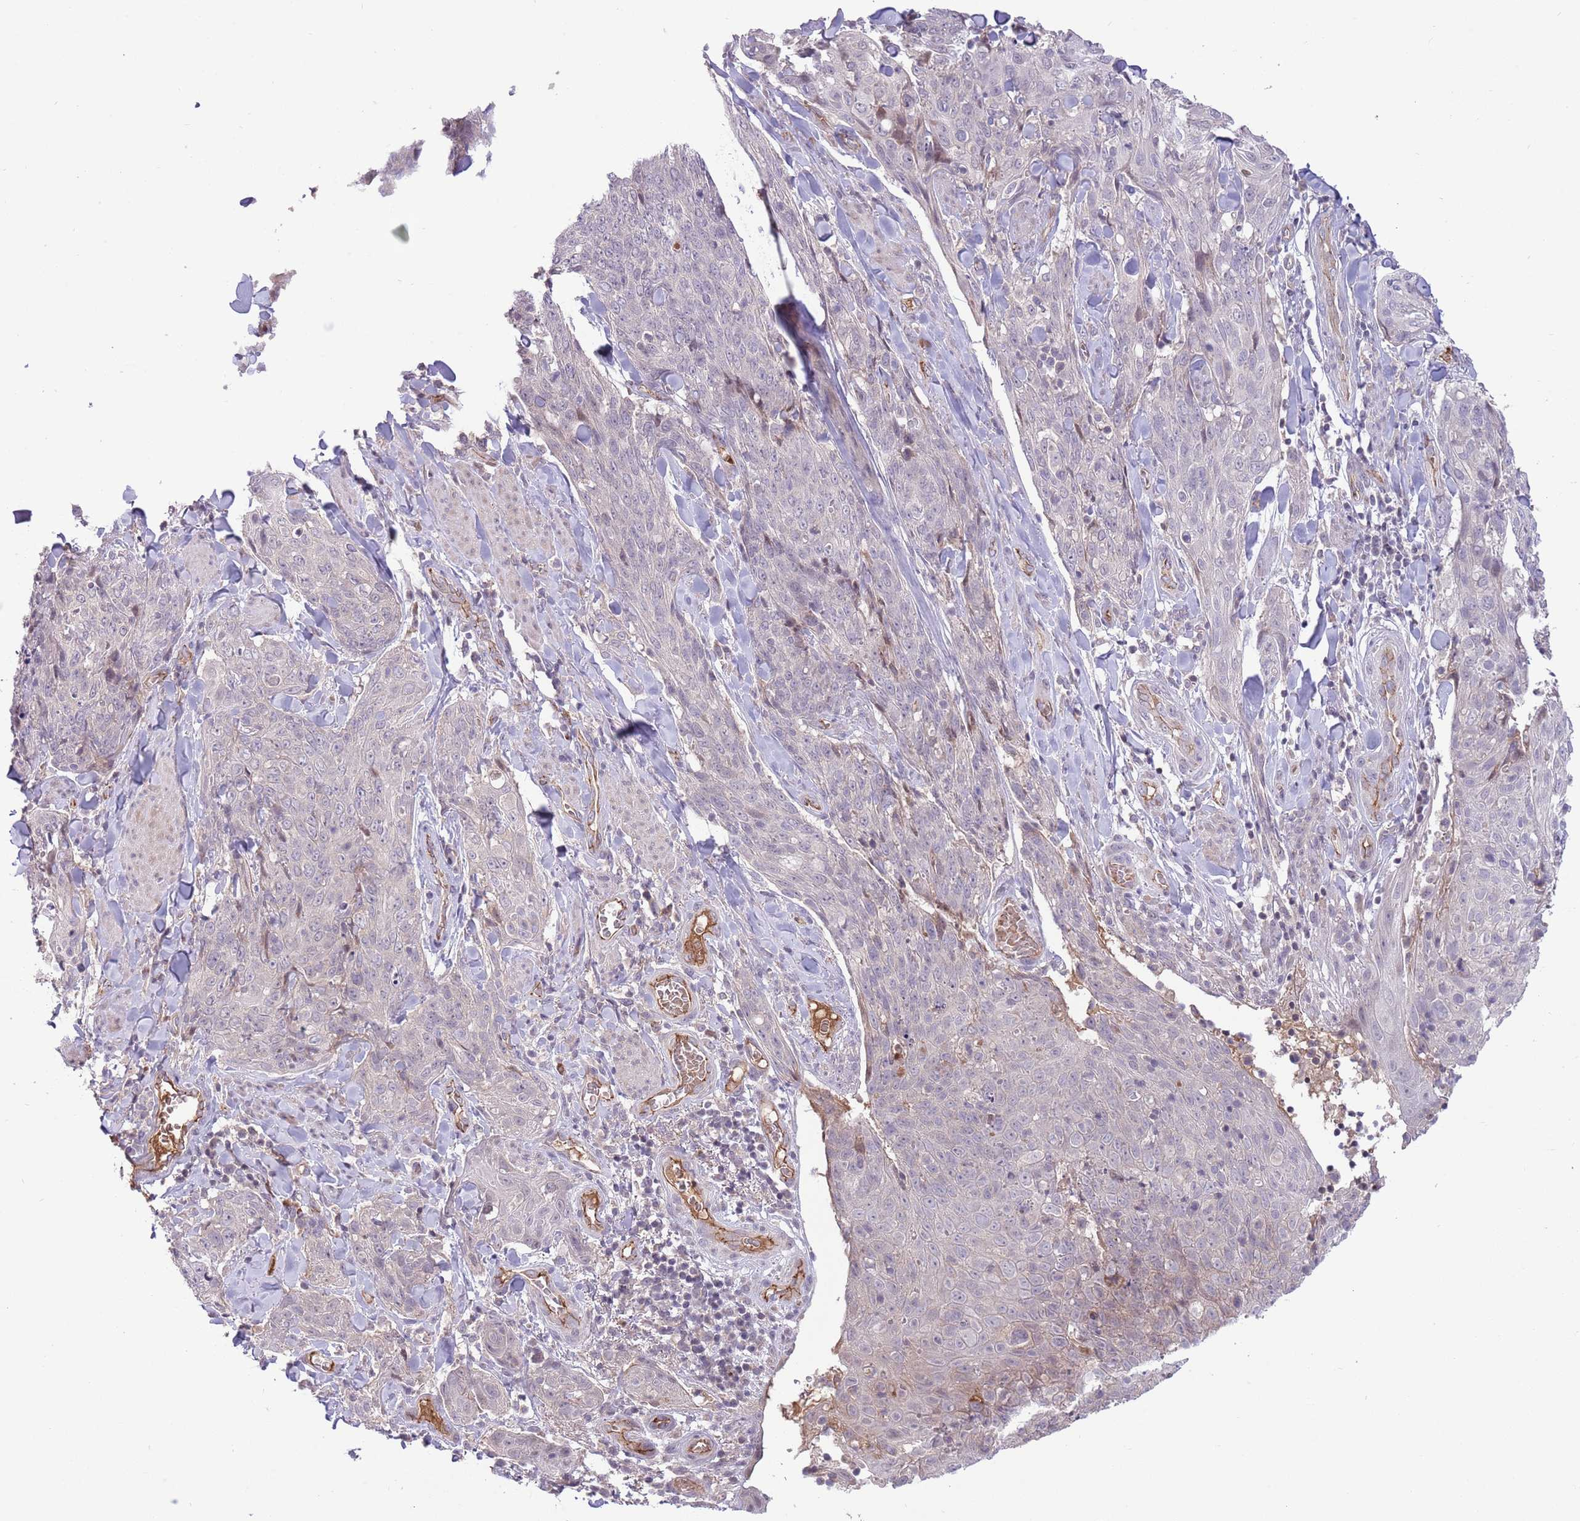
{"staining": {"intensity": "negative", "quantity": "none", "location": "none"}, "tissue": "skin cancer", "cell_type": "Tumor cells", "image_type": "cancer", "snomed": [{"axis": "morphology", "description": "Squamous cell carcinoma, NOS"}, {"axis": "topography", "description": "Skin"}, {"axis": "topography", "description": "Vulva"}], "caption": "This is an immunohistochemistry histopathology image of skin cancer. There is no positivity in tumor cells.", "gene": "DPP10", "patient": {"sex": "female", "age": 85}}